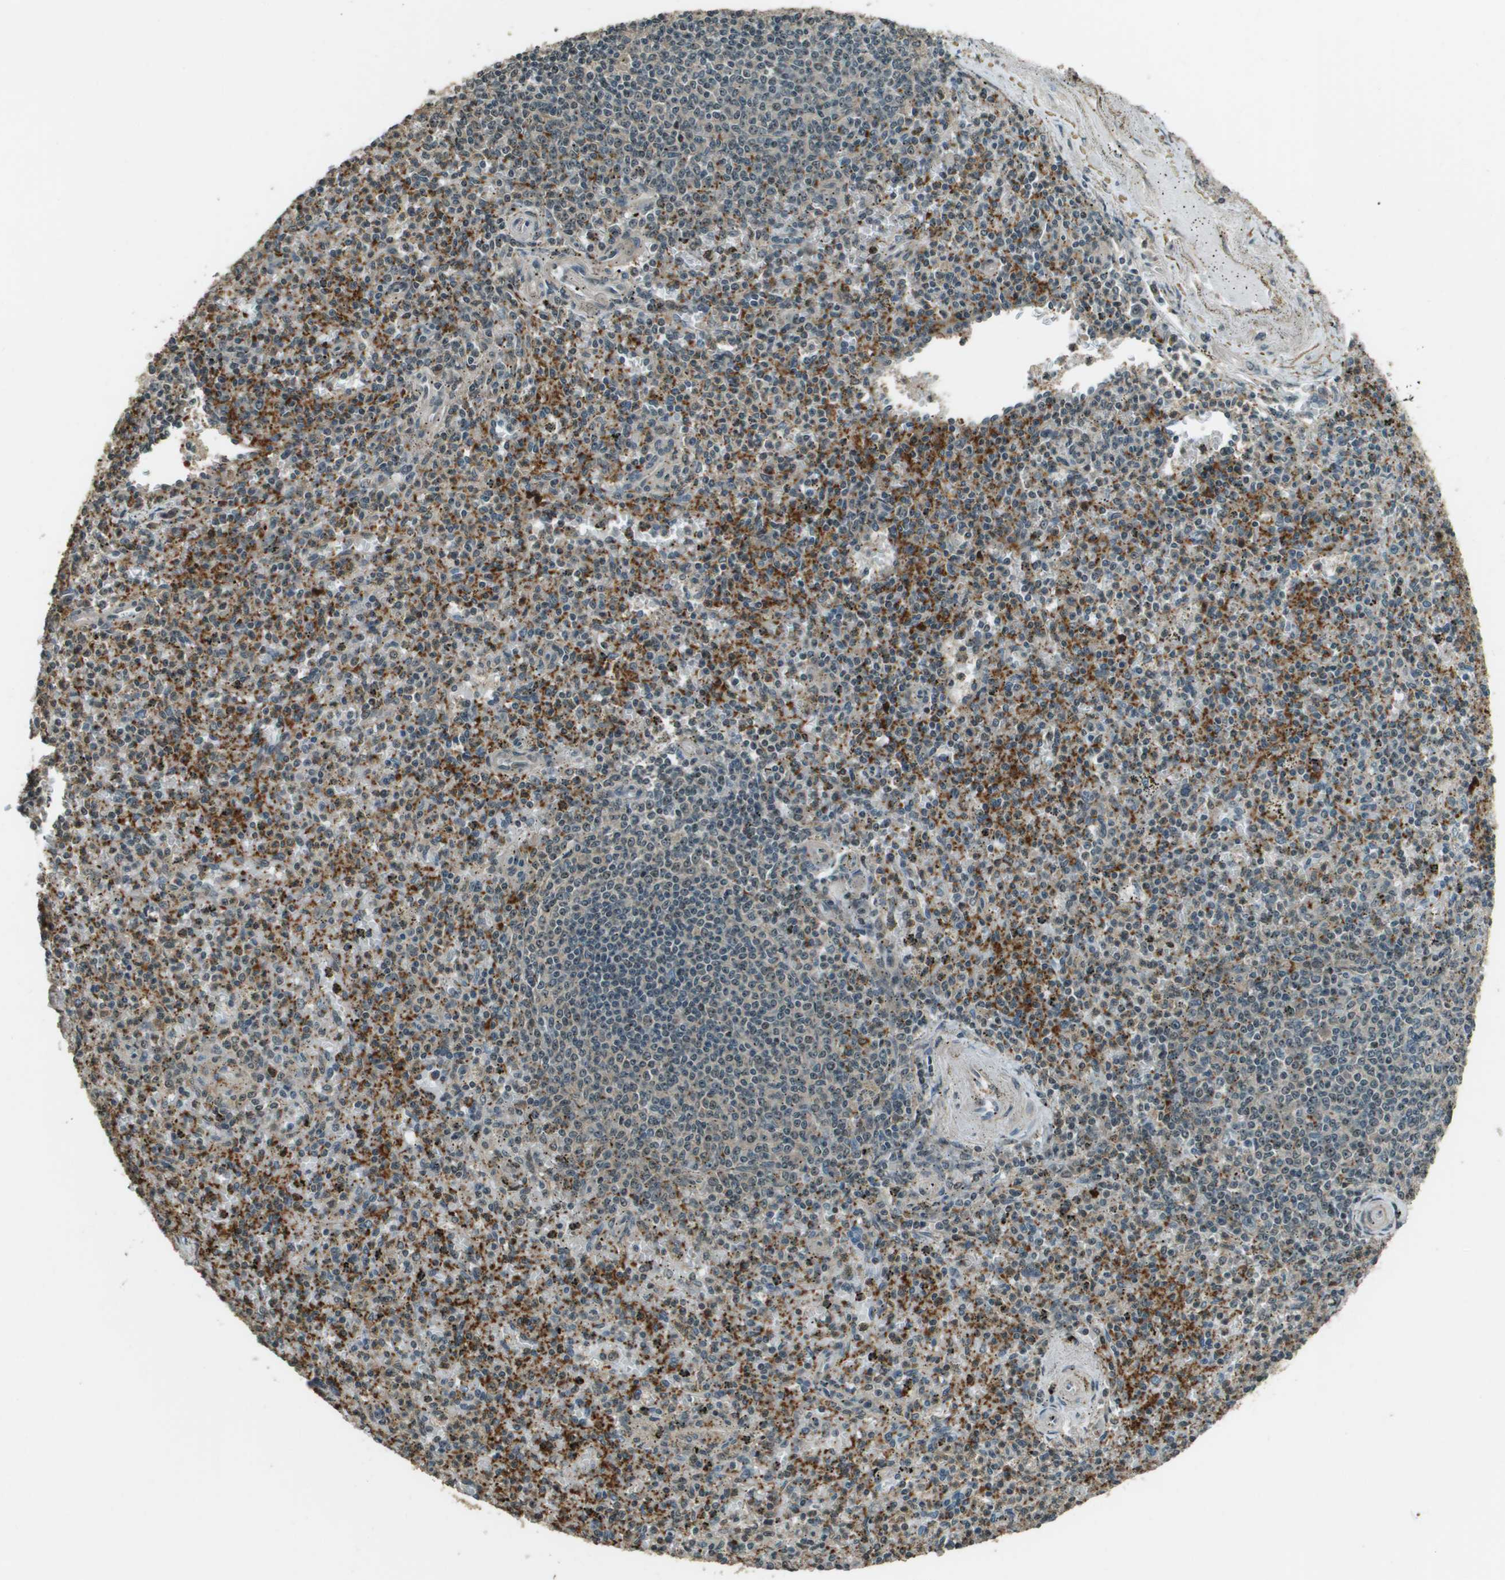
{"staining": {"intensity": "moderate", "quantity": "25%-75%", "location": "cytoplasmic/membranous"}, "tissue": "spleen", "cell_type": "Cells in red pulp", "image_type": "normal", "snomed": [{"axis": "morphology", "description": "Normal tissue, NOS"}, {"axis": "topography", "description": "Spleen"}], "caption": "A high-resolution micrograph shows immunohistochemistry (IHC) staining of normal spleen, which shows moderate cytoplasmic/membranous positivity in about 25%-75% of cells in red pulp.", "gene": "SDC3", "patient": {"sex": "male", "age": 72}}